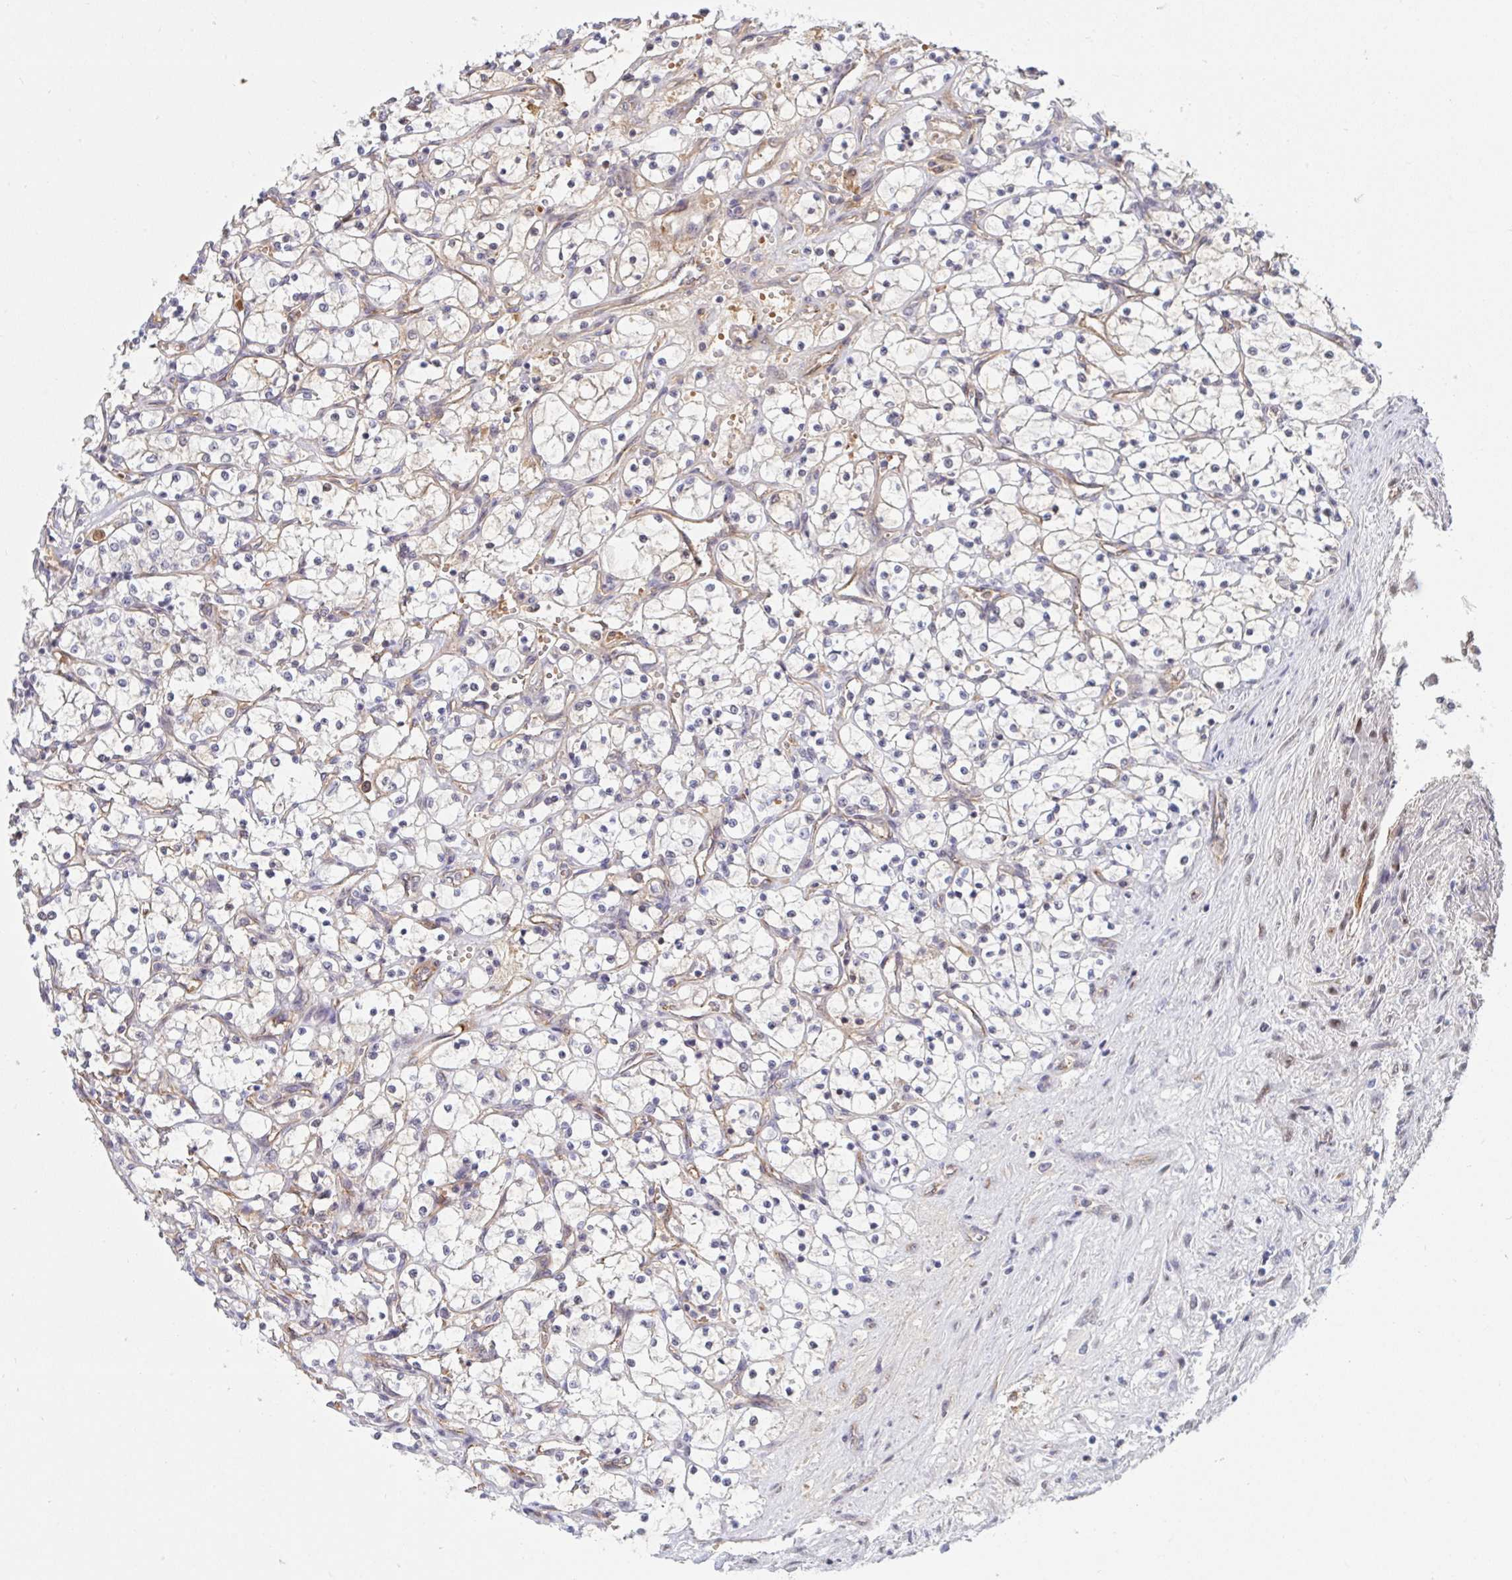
{"staining": {"intensity": "negative", "quantity": "none", "location": "none"}, "tissue": "renal cancer", "cell_type": "Tumor cells", "image_type": "cancer", "snomed": [{"axis": "morphology", "description": "Adenocarcinoma, NOS"}, {"axis": "topography", "description": "Kidney"}], "caption": "Immunohistochemistry of human renal adenocarcinoma displays no staining in tumor cells. (Stains: DAB (3,3'-diaminobenzidine) IHC with hematoxylin counter stain, Microscopy: brightfield microscopy at high magnification).", "gene": "DSCAML1", "patient": {"sex": "female", "age": 69}}